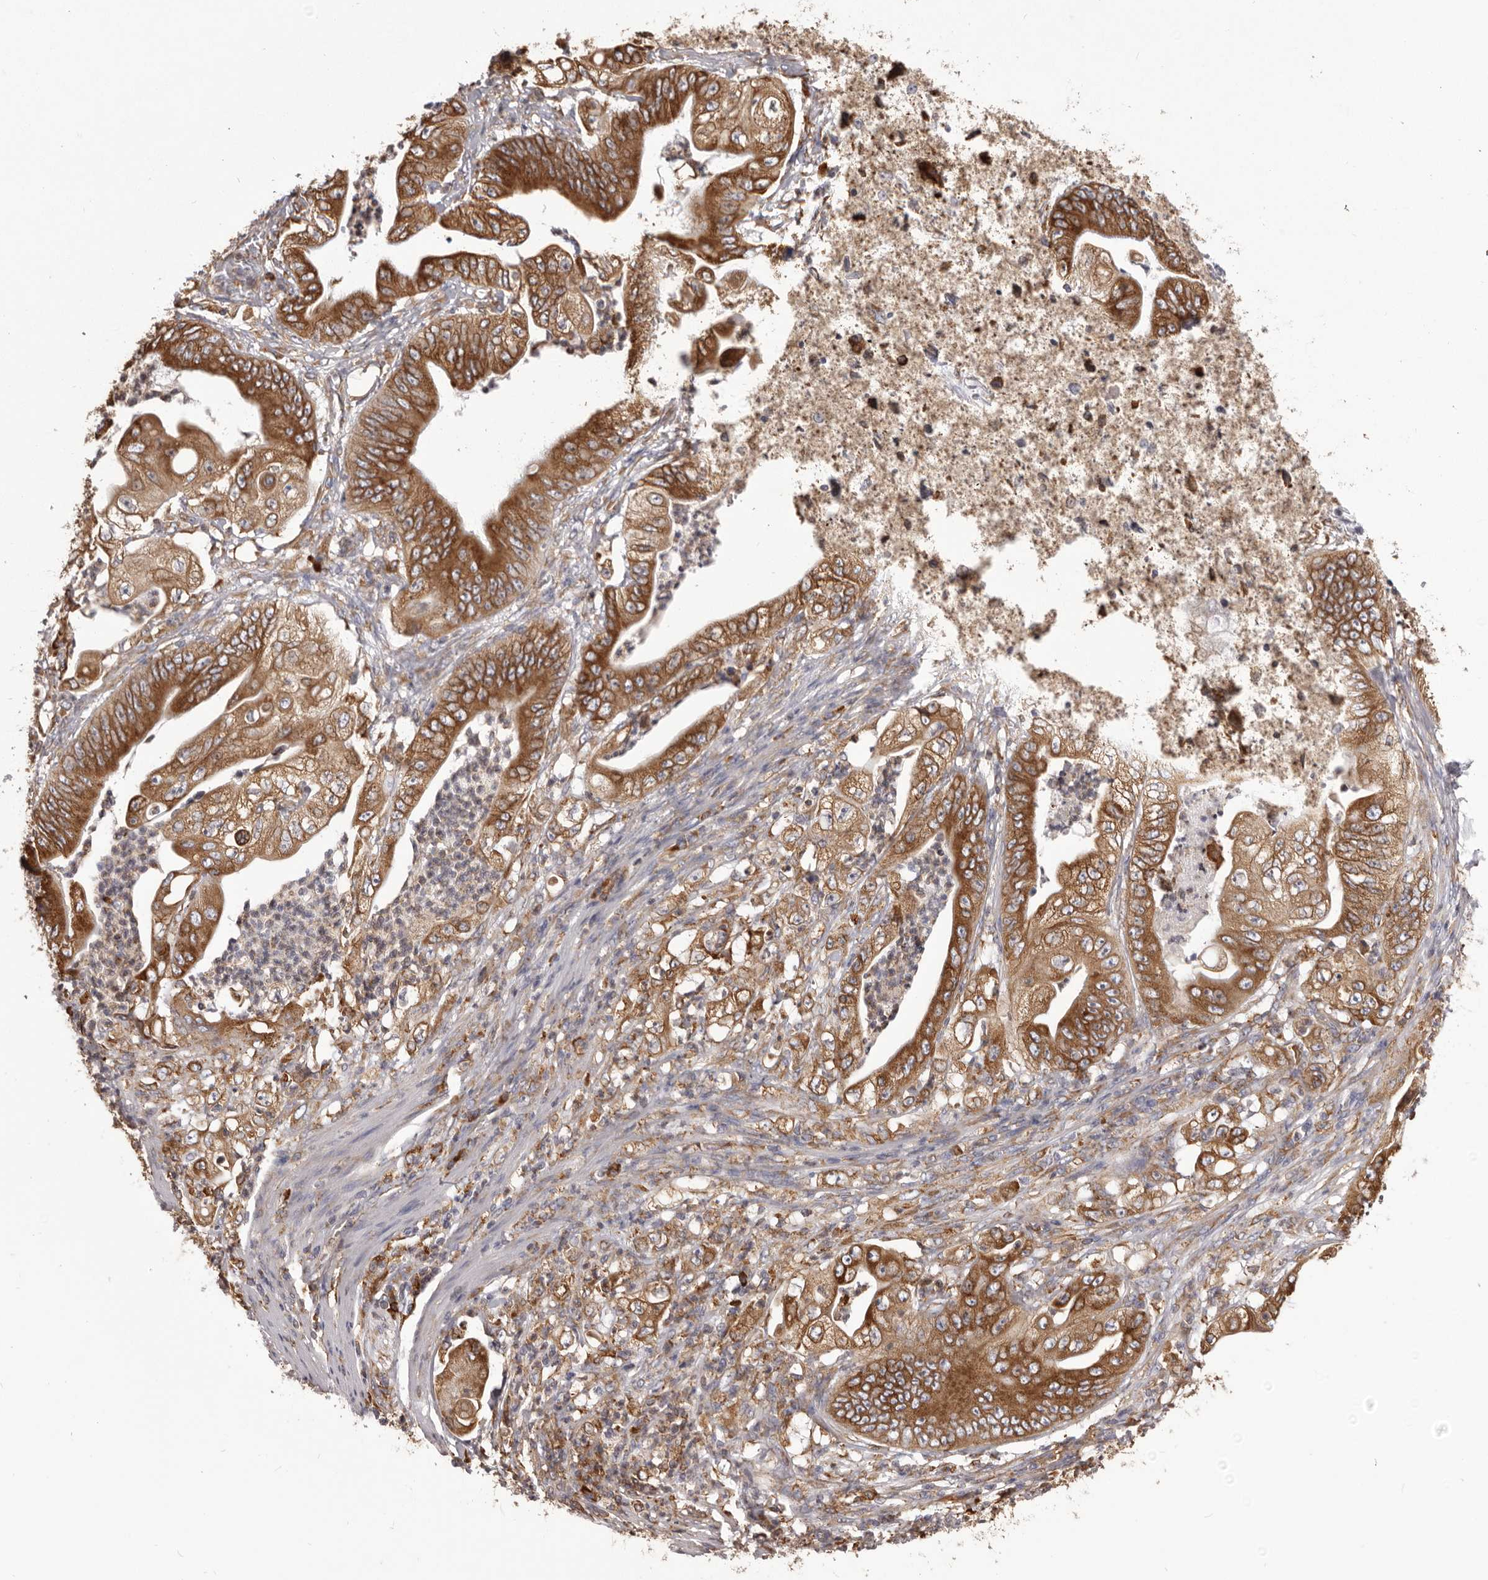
{"staining": {"intensity": "strong", "quantity": ">75%", "location": "cytoplasmic/membranous"}, "tissue": "stomach cancer", "cell_type": "Tumor cells", "image_type": "cancer", "snomed": [{"axis": "morphology", "description": "Adenocarcinoma, NOS"}, {"axis": "topography", "description": "Stomach"}], "caption": "Immunohistochemical staining of stomach cancer (adenocarcinoma) shows high levels of strong cytoplasmic/membranous expression in about >75% of tumor cells.", "gene": "QRSL1", "patient": {"sex": "male", "age": 62}}